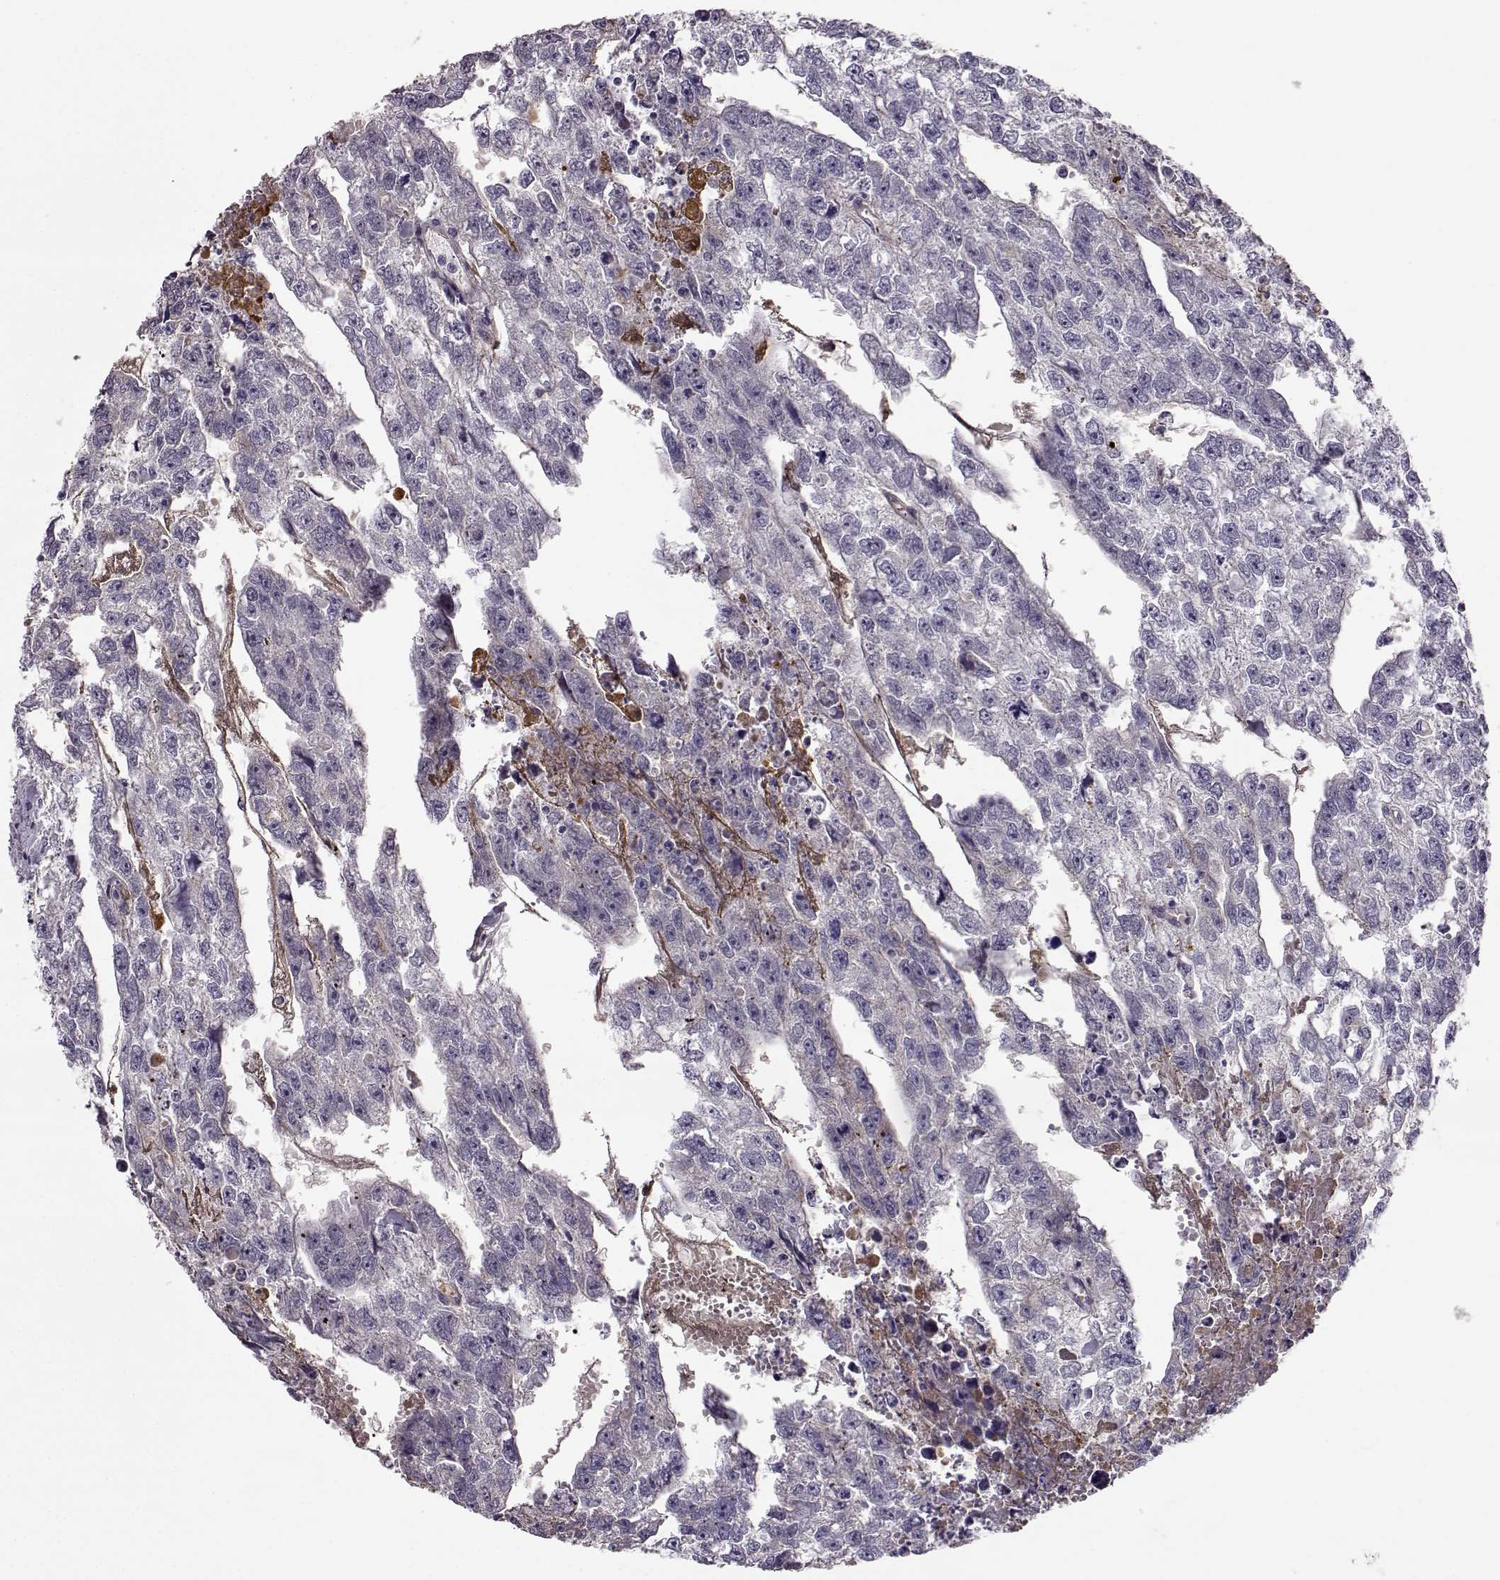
{"staining": {"intensity": "negative", "quantity": "none", "location": "none"}, "tissue": "testis cancer", "cell_type": "Tumor cells", "image_type": "cancer", "snomed": [{"axis": "morphology", "description": "Carcinoma, Embryonal, NOS"}, {"axis": "morphology", "description": "Teratoma, malignant, NOS"}, {"axis": "topography", "description": "Testis"}], "caption": "DAB (3,3'-diaminobenzidine) immunohistochemical staining of human testis malignant teratoma shows no significant positivity in tumor cells.", "gene": "TRIM69", "patient": {"sex": "male", "age": 44}}